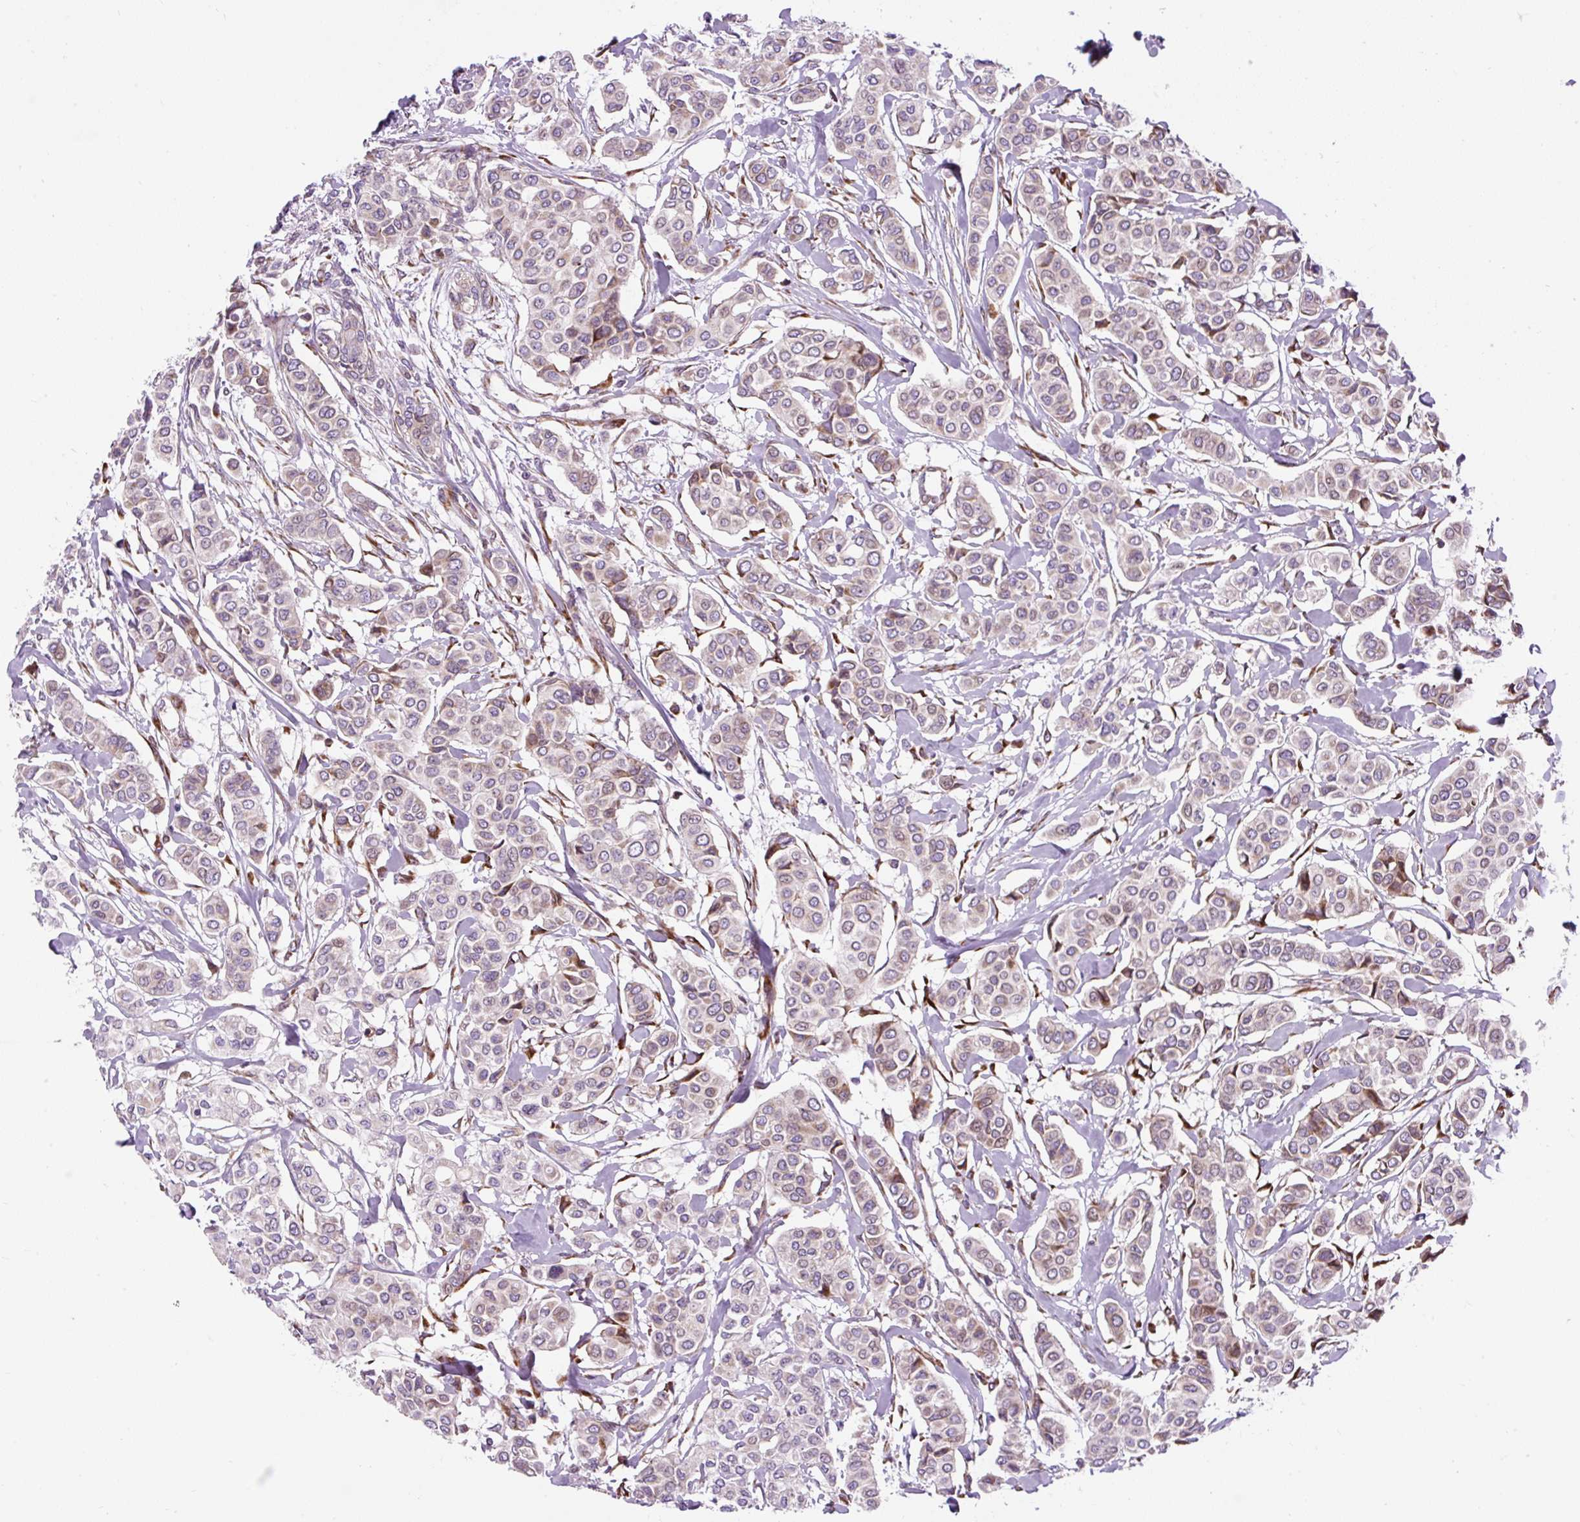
{"staining": {"intensity": "moderate", "quantity": "<25%", "location": "cytoplasmic/membranous"}, "tissue": "breast cancer", "cell_type": "Tumor cells", "image_type": "cancer", "snomed": [{"axis": "morphology", "description": "Lobular carcinoma"}, {"axis": "topography", "description": "Breast"}], "caption": "Brown immunohistochemical staining in lobular carcinoma (breast) shows moderate cytoplasmic/membranous positivity in approximately <25% of tumor cells.", "gene": "CISD3", "patient": {"sex": "female", "age": 51}}